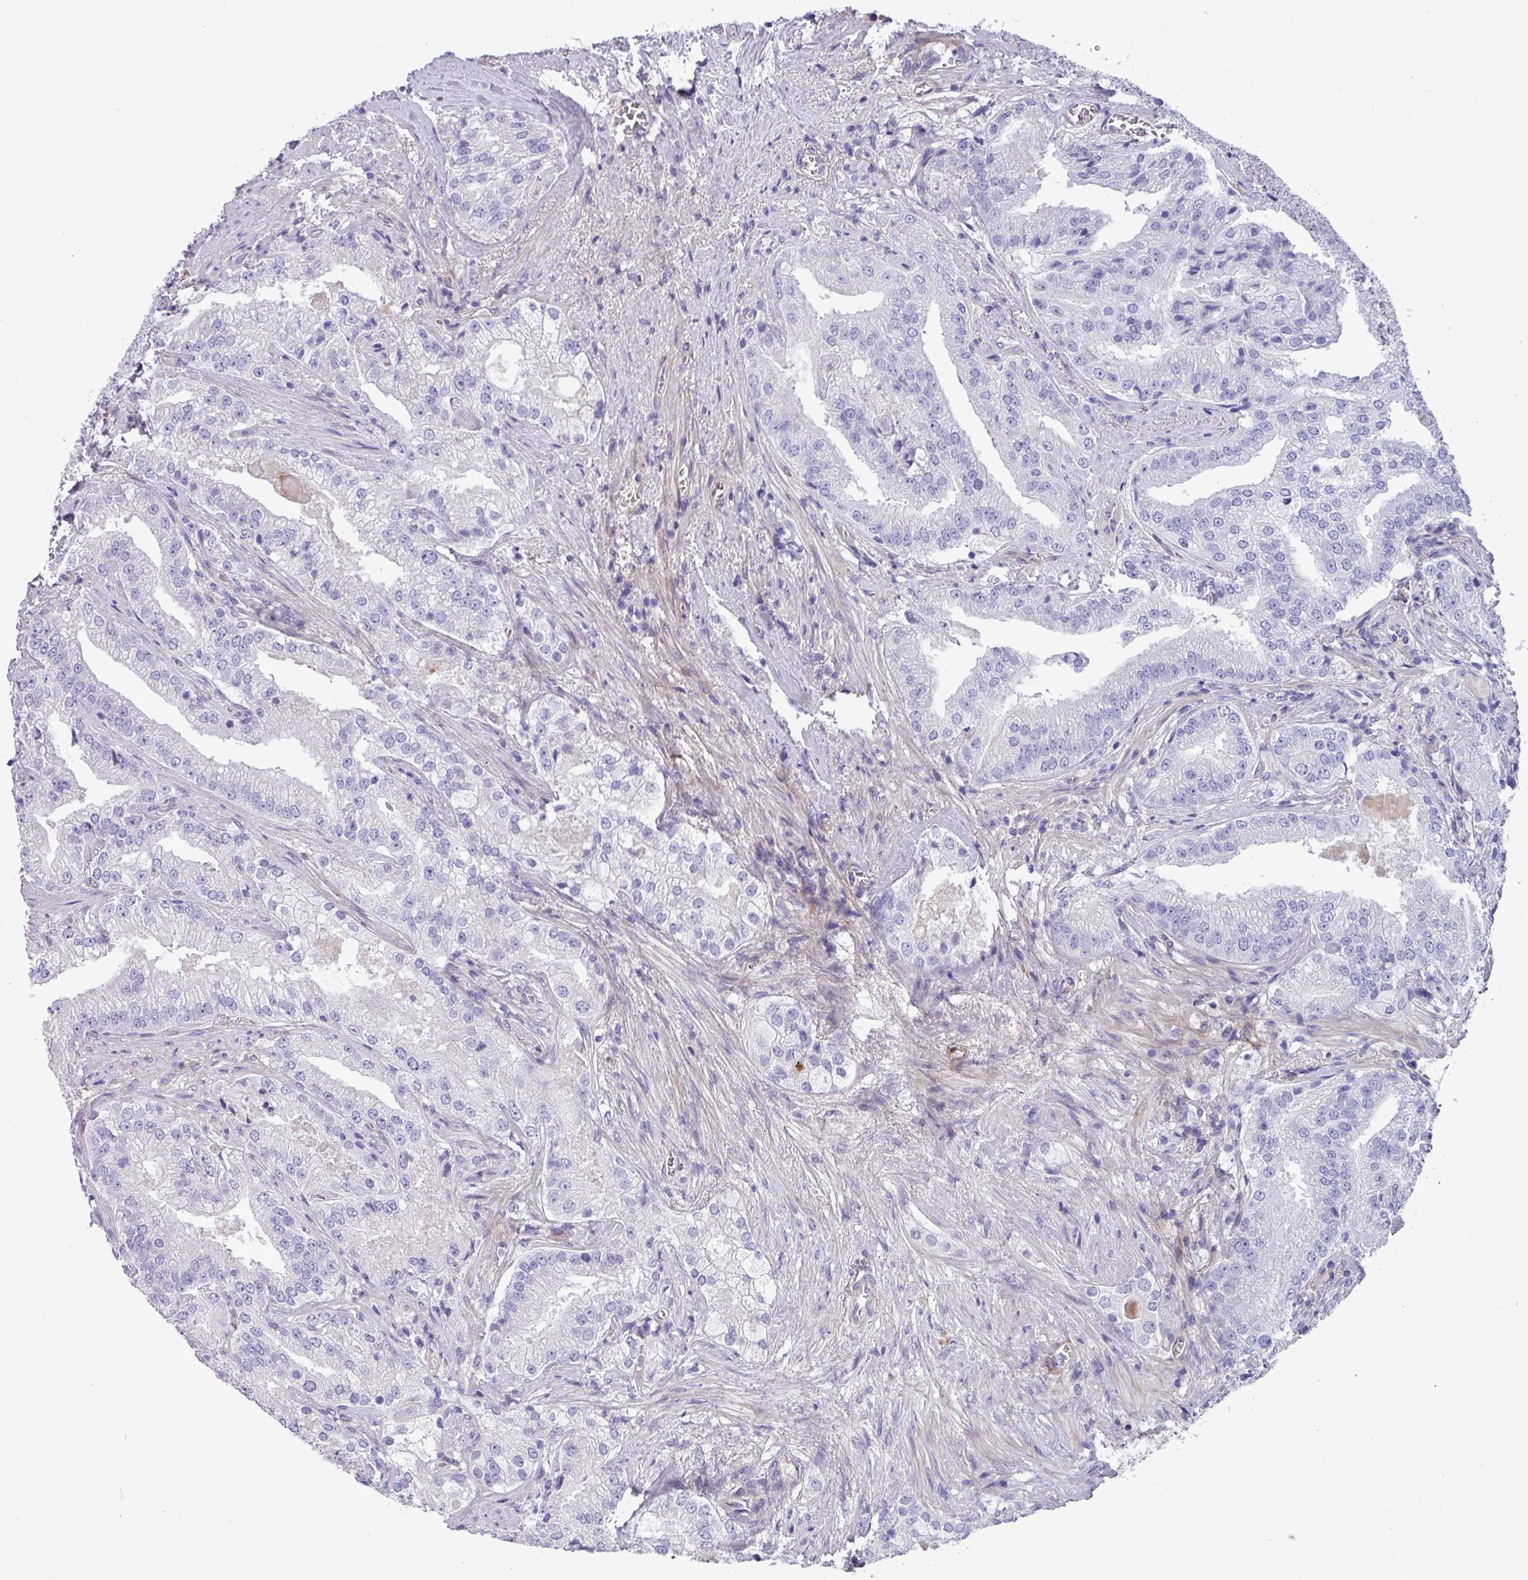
{"staining": {"intensity": "negative", "quantity": "none", "location": "none"}, "tissue": "prostate cancer", "cell_type": "Tumor cells", "image_type": "cancer", "snomed": [{"axis": "morphology", "description": "Adenocarcinoma, High grade"}, {"axis": "topography", "description": "Prostate"}], "caption": "Immunohistochemistry (IHC) of human prostate adenocarcinoma (high-grade) displays no expression in tumor cells. (DAB IHC with hematoxylin counter stain).", "gene": "KIRREL3", "patient": {"sex": "male", "age": 70}}